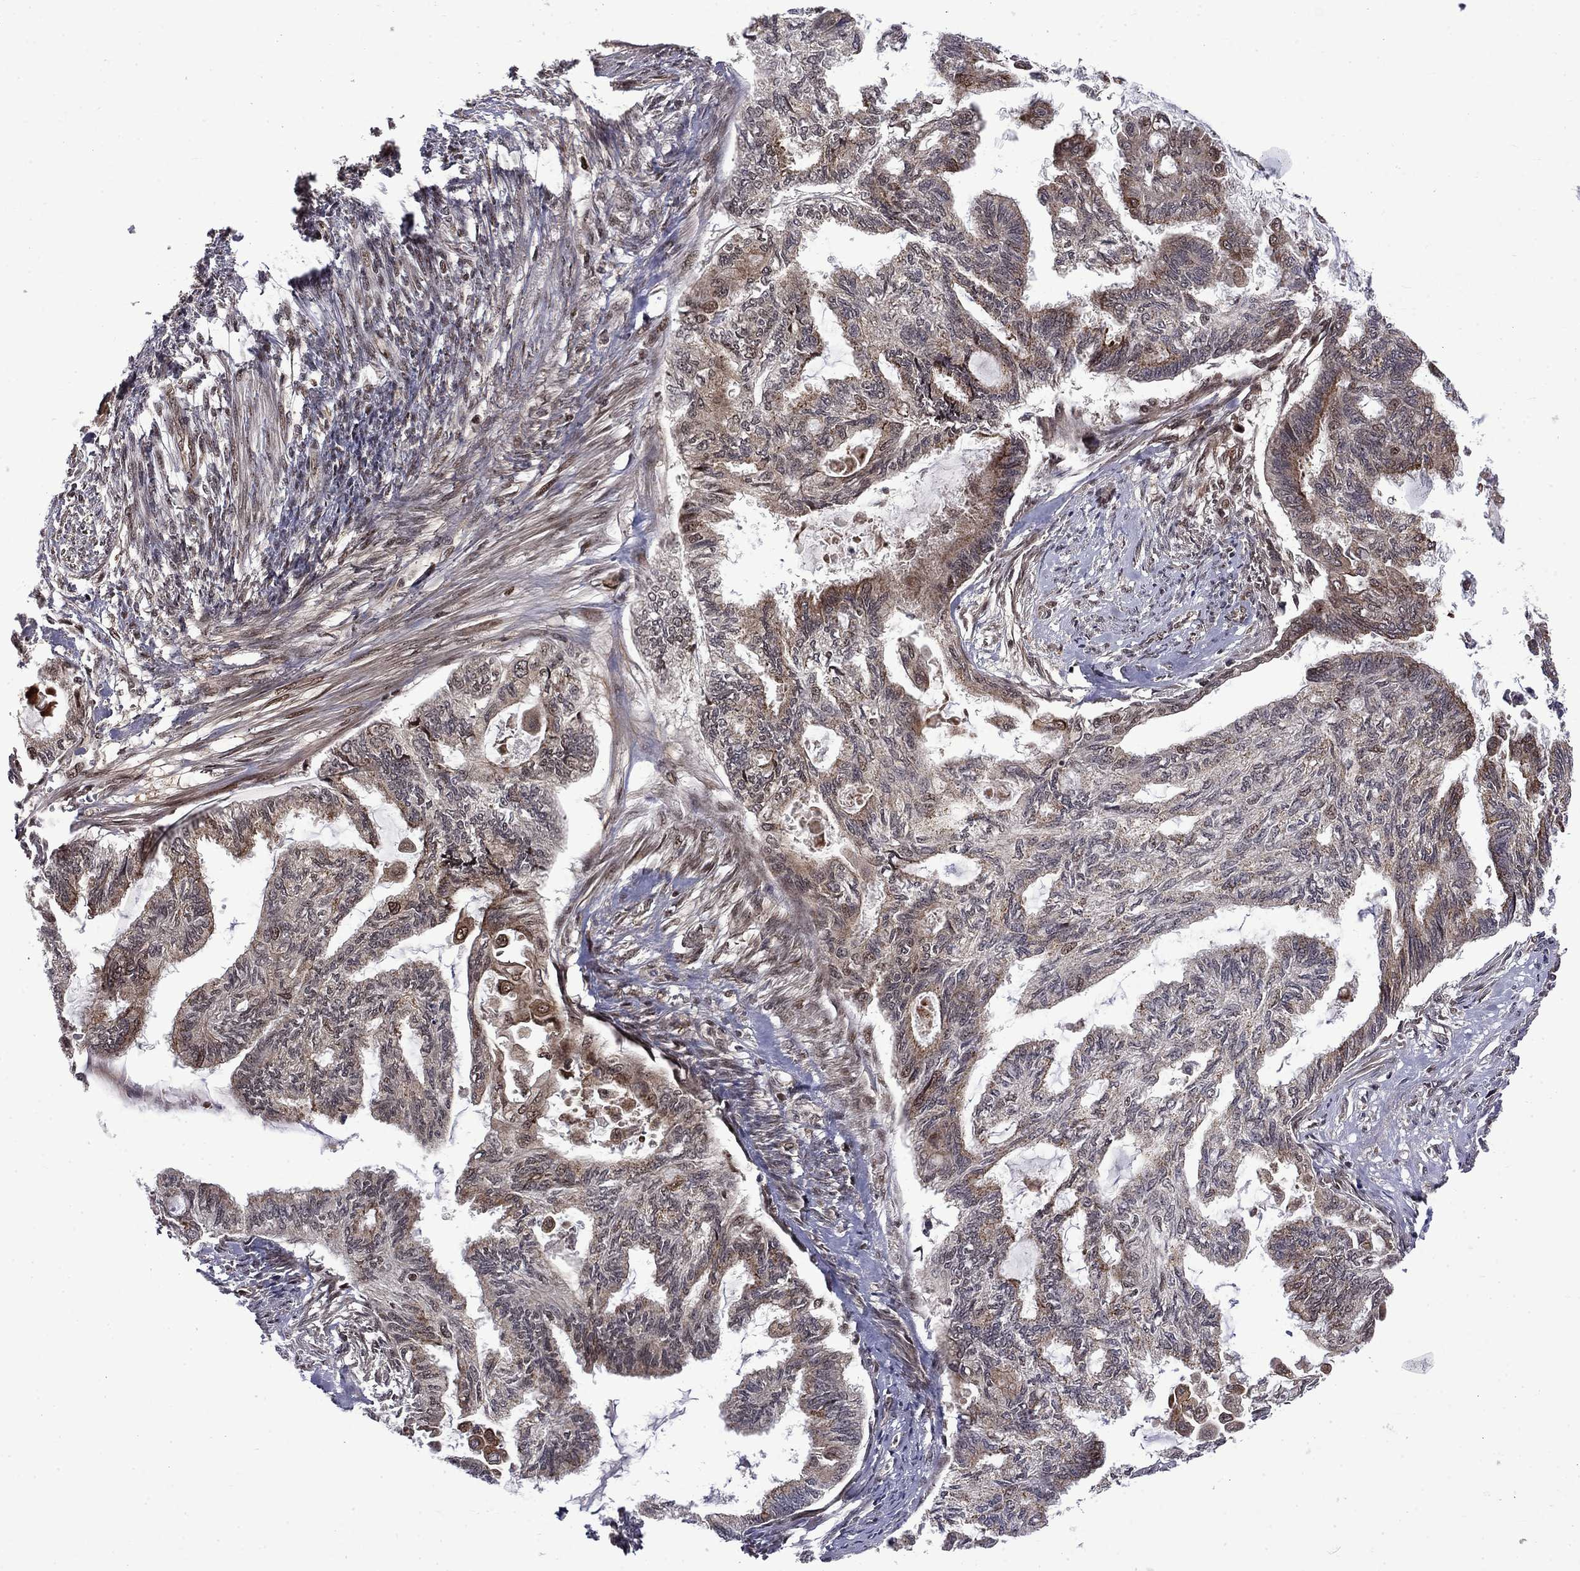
{"staining": {"intensity": "moderate", "quantity": "<25%", "location": "cytoplasmic/membranous"}, "tissue": "endometrial cancer", "cell_type": "Tumor cells", "image_type": "cancer", "snomed": [{"axis": "morphology", "description": "Adenocarcinoma, NOS"}, {"axis": "topography", "description": "Endometrium"}], "caption": "Immunohistochemistry photomicrograph of neoplastic tissue: human endometrial cancer (adenocarcinoma) stained using immunohistochemistry displays low levels of moderate protein expression localized specifically in the cytoplasmic/membranous of tumor cells, appearing as a cytoplasmic/membranous brown color.", "gene": "KPNA3", "patient": {"sex": "female", "age": 86}}